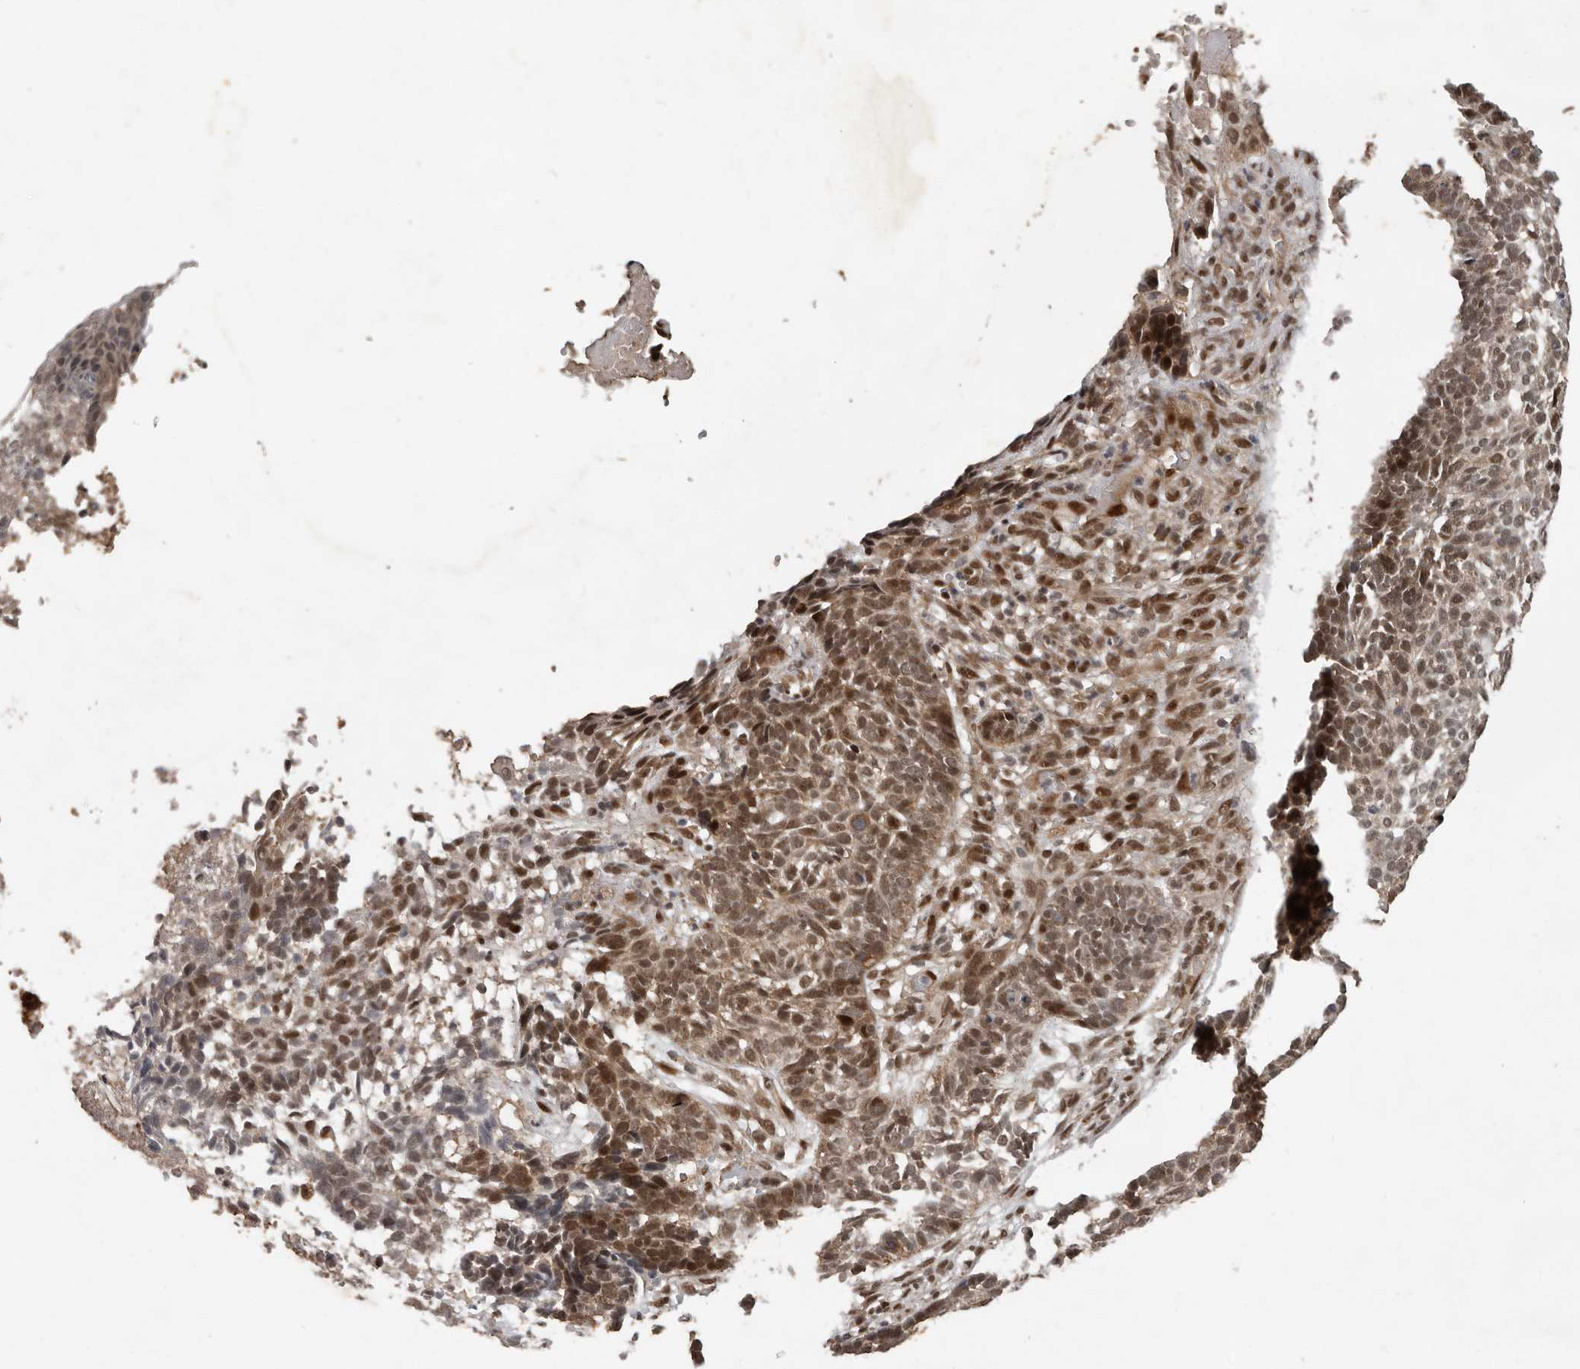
{"staining": {"intensity": "moderate", "quantity": ">75%", "location": "nuclear"}, "tissue": "skin cancer", "cell_type": "Tumor cells", "image_type": "cancer", "snomed": [{"axis": "morphology", "description": "Basal cell carcinoma"}, {"axis": "topography", "description": "Skin"}], "caption": "Immunohistochemistry micrograph of neoplastic tissue: skin basal cell carcinoma stained using immunohistochemistry (IHC) reveals medium levels of moderate protein expression localized specifically in the nuclear of tumor cells, appearing as a nuclear brown color.", "gene": "CDC27", "patient": {"sex": "male", "age": 85}}